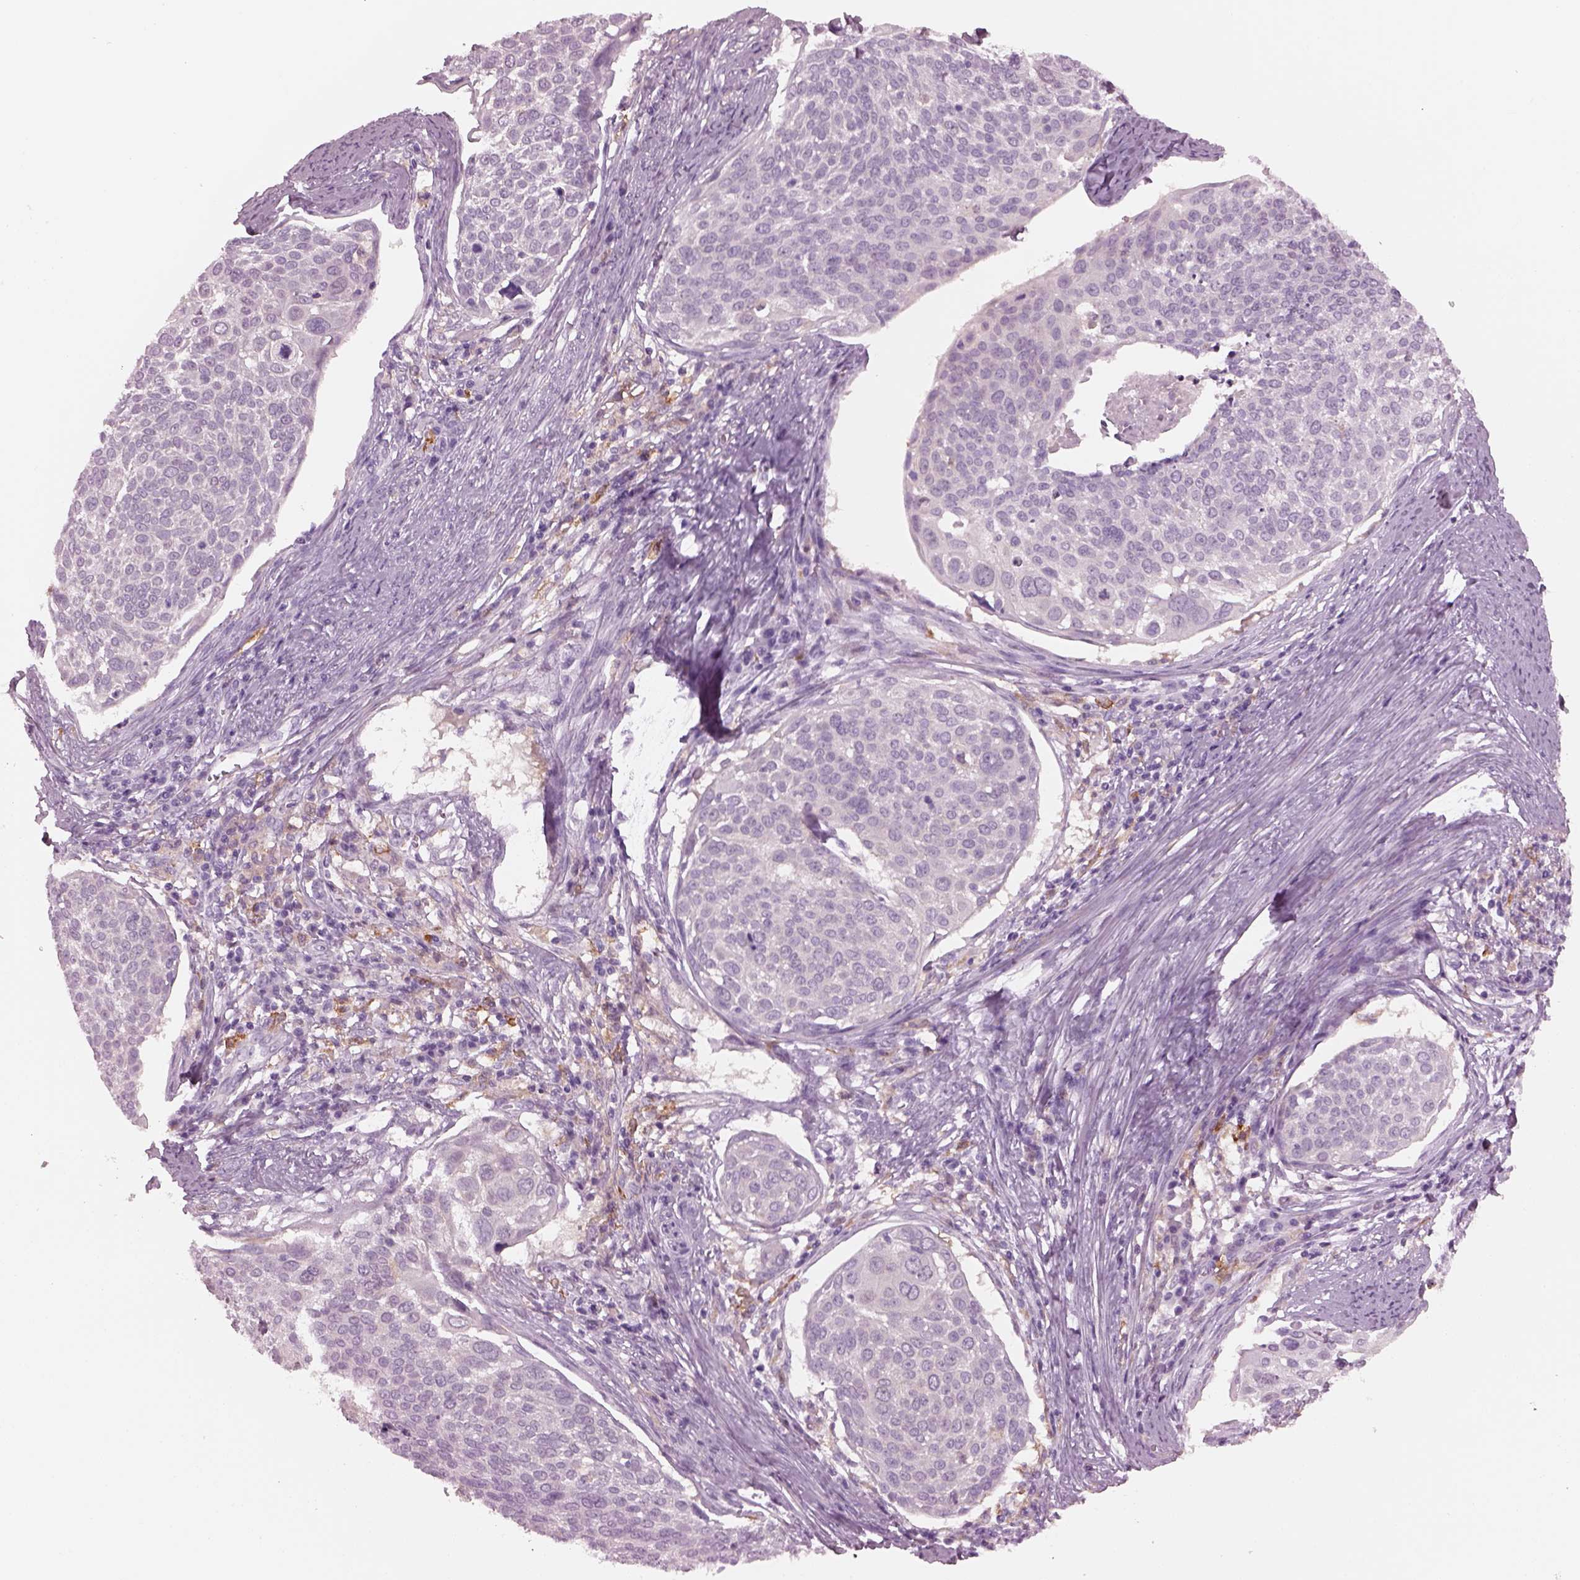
{"staining": {"intensity": "negative", "quantity": "none", "location": "none"}, "tissue": "cervical cancer", "cell_type": "Tumor cells", "image_type": "cancer", "snomed": [{"axis": "morphology", "description": "Squamous cell carcinoma, NOS"}, {"axis": "topography", "description": "Cervix"}], "caption": "There is no significant staining in tumor cells of cervical cancer (squamous cell carcinoma).", "gene": "SHTN1", "patient": {"sex": "female", "age": 39}}